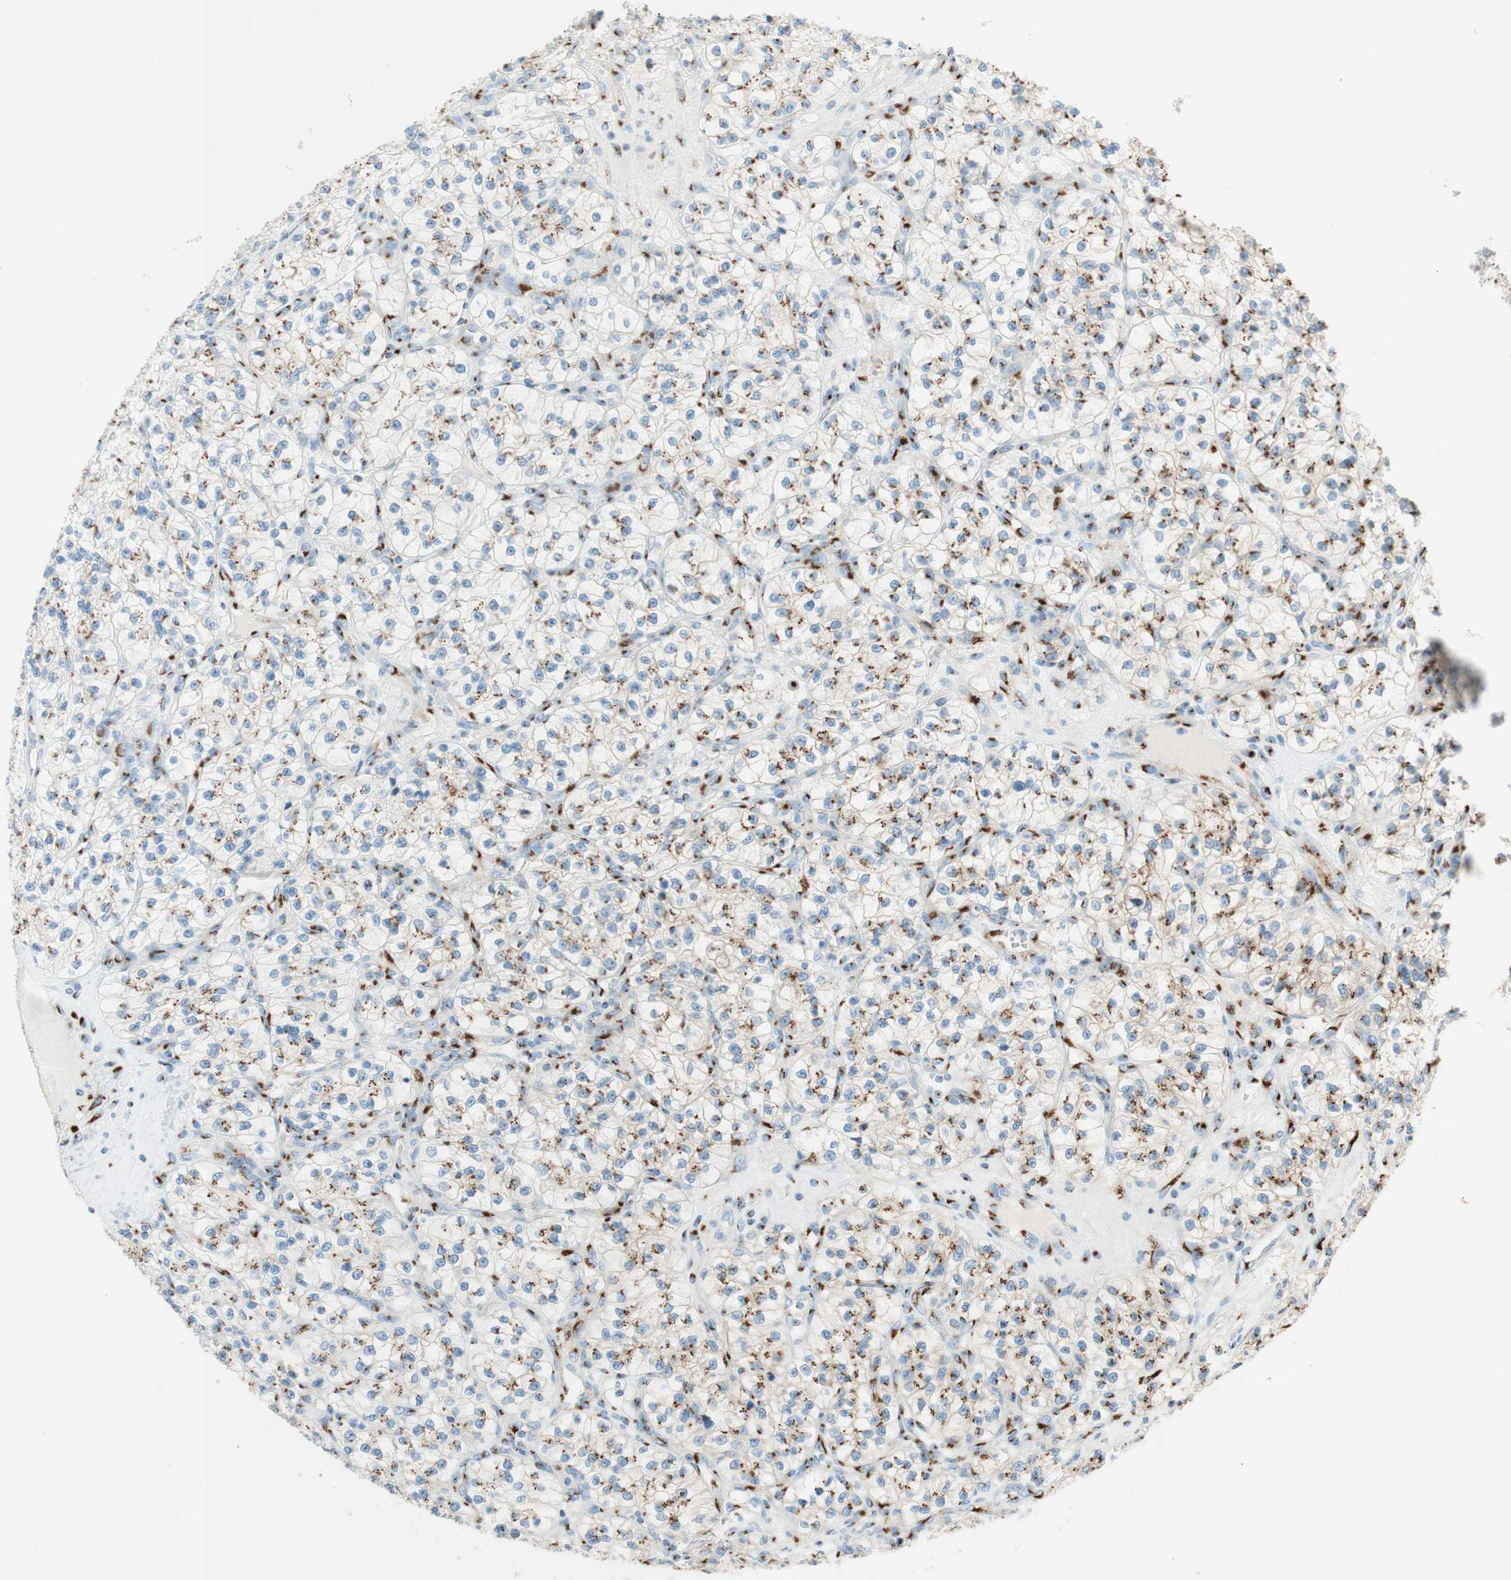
{"staining": {"intensity": "strong", "quantity": "25%-75%", "location": "cytoplasmic/membranous"}, "tissue": "renal cancer", "cell_type": "Tumor cells", "image_type": "cancer", "snomed": [{"axis": "morphology", "description": "Adenocarcinoma, NOS"}, {"axis": "topography", "description": "Kidney"}], "caption": "Renal cancer (adenocarcinoma) stained with a protein marker demonstrates strong staining in tumor cells.", "gene": "GOLGB1", "patient": {"sex": "female", "age": 57}}